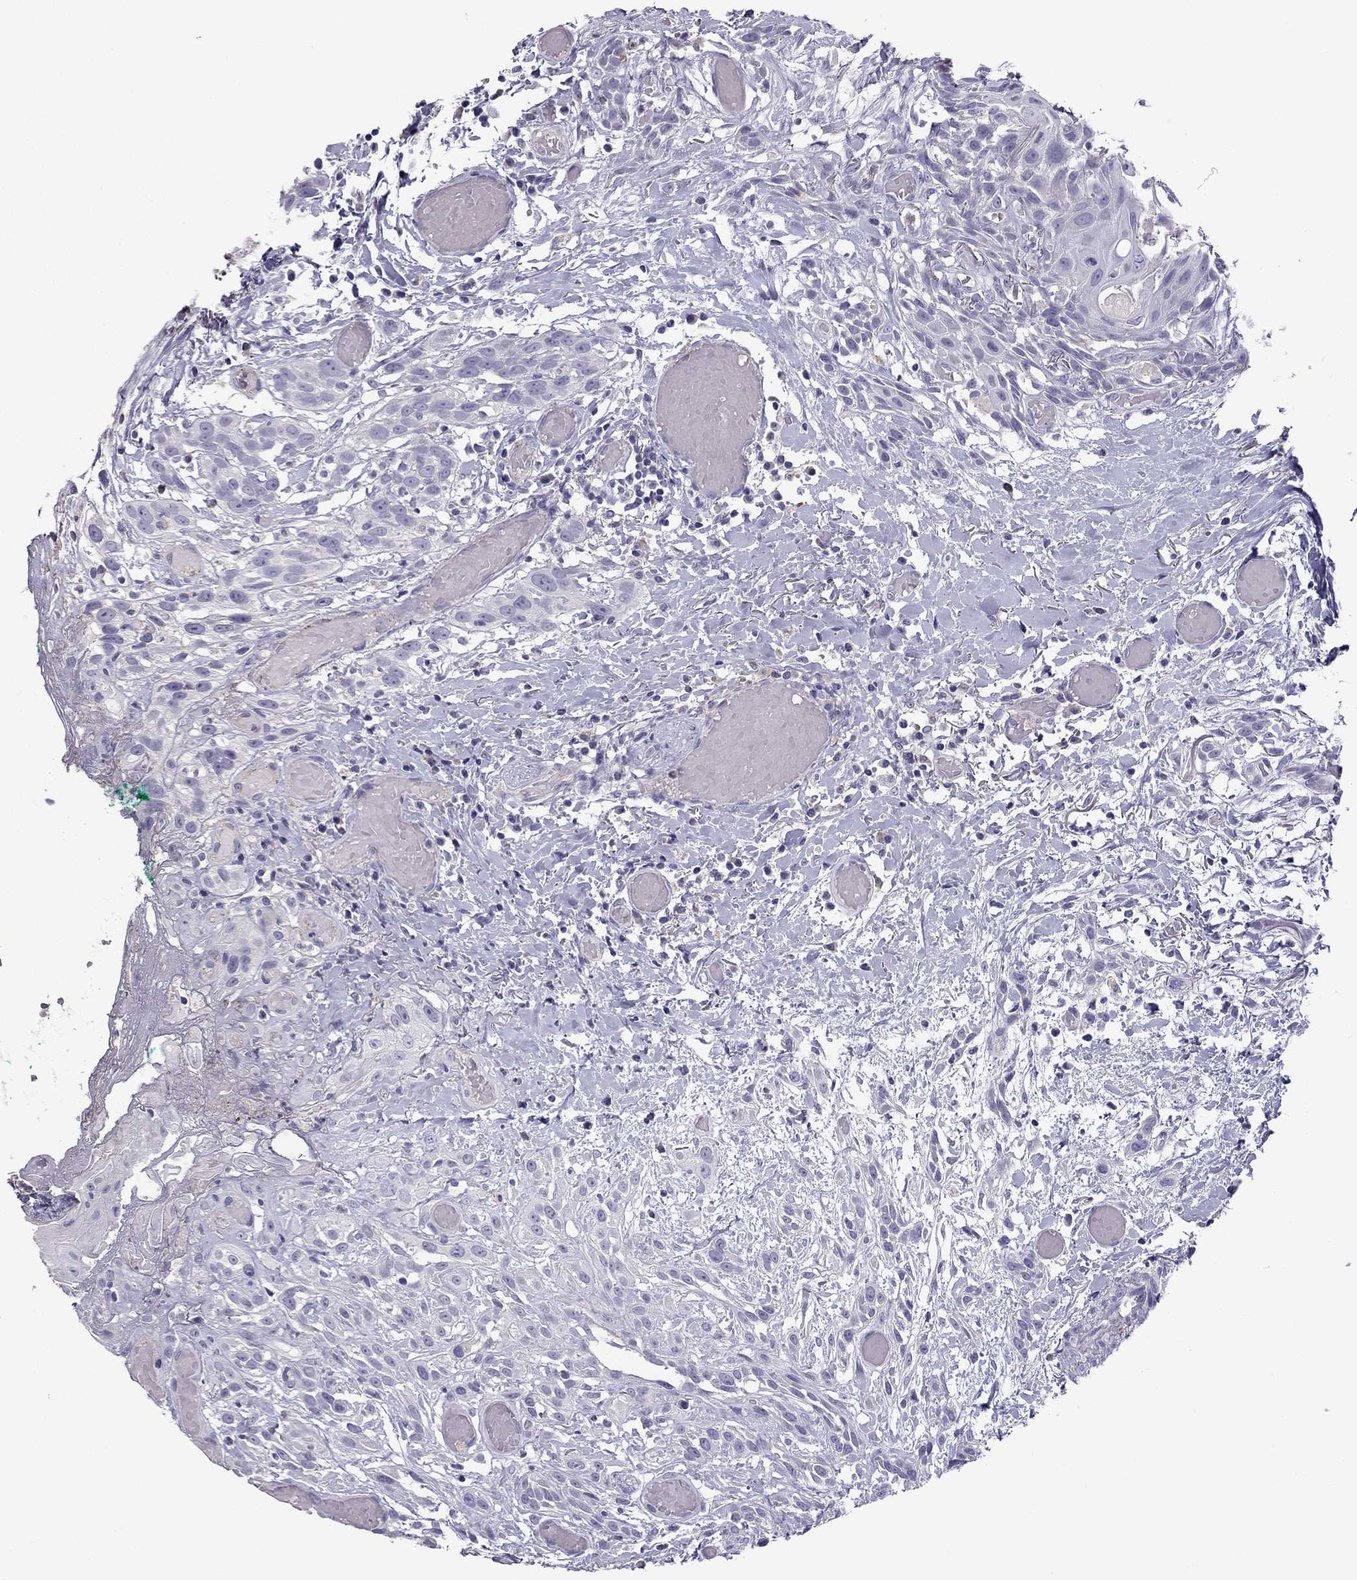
{"staining": {"intensity": "negative", "quantity": "none", "location": "none"}, "tissue": "head and neck cancer", "cell_type": "Tumor cells", "image_type": "cancer", "snomed": [{"axis": "morphology", "description": "Normal tissue, NOS"}, {"axis": "morphology", "description": "Squamous cell carcinoma, NOS"}, {"axis": "topography", "description": "Oral tissue"}, {"axis": "topography", "description": "Salivary gland"}, {"axis": "topography", "description": "Head-Neck"}], "caption": "Immunohistochemistry (IHC) histopathology image of neoplastic tissue: human head and neck cancer (squamous cell carcinoma) stained with DAB demonstrates no significant protein staining in tumor cells. (Immunohistochemistry (IHC), brightfield microscopy, high magnification).", "gene": "STOML3", "patient": {"sex": "female", "age": 62}}